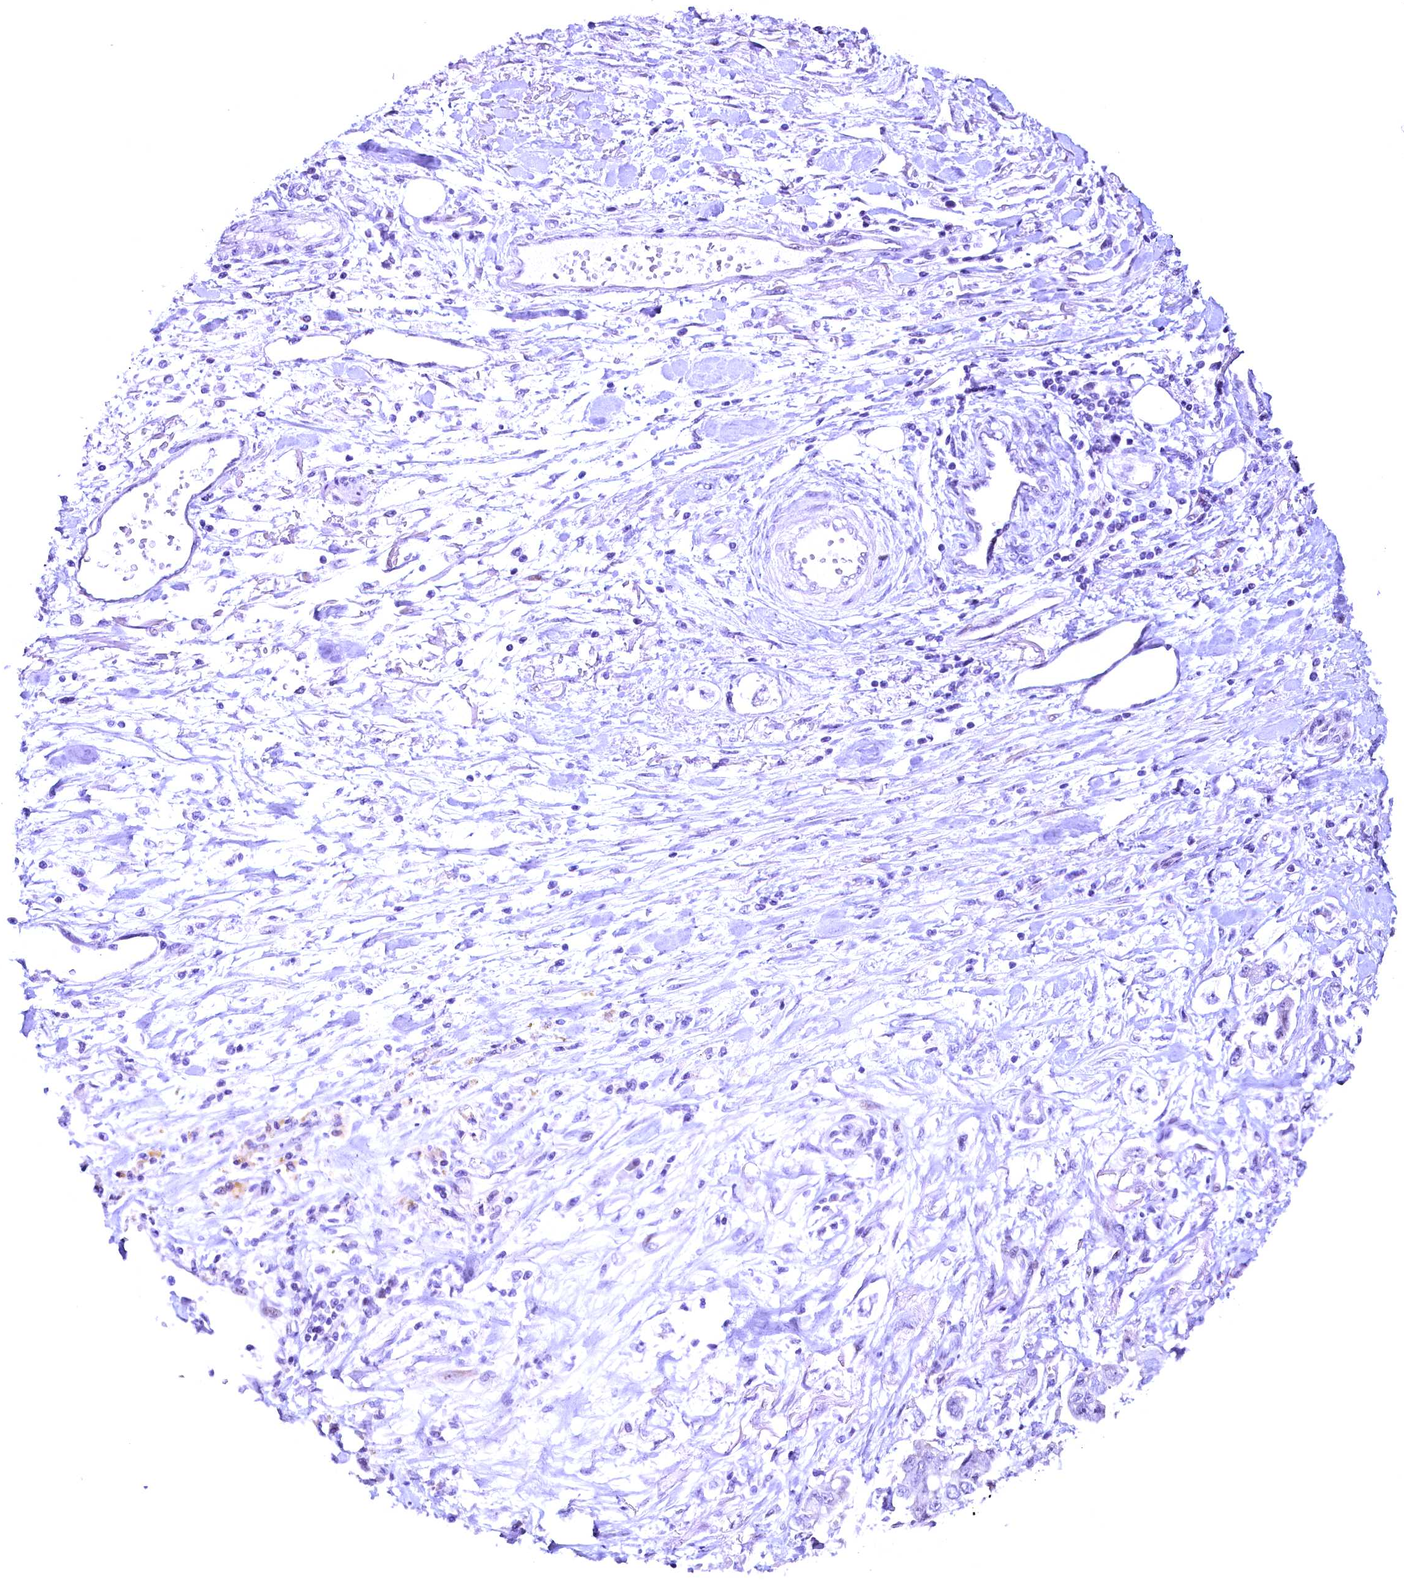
{"staining": {"intensity": "negative", "quantity": "none", "location": "none"}, "tissue": "stomach cancer", "cell_type": "Tumor cells", "image_type": "cancer", "snomed": [{"axis": "morphology", "description": "Adenocarcinoma, NOS"}, {"axis": "topography", "description": "Stomach"}], "caption": "Histopathology image shows no protein staining in tumor cells of adenocarcinoma (stomach) tissue.", "gene": "CCDC106", "patient": {"sex": "male", "age": 62}}